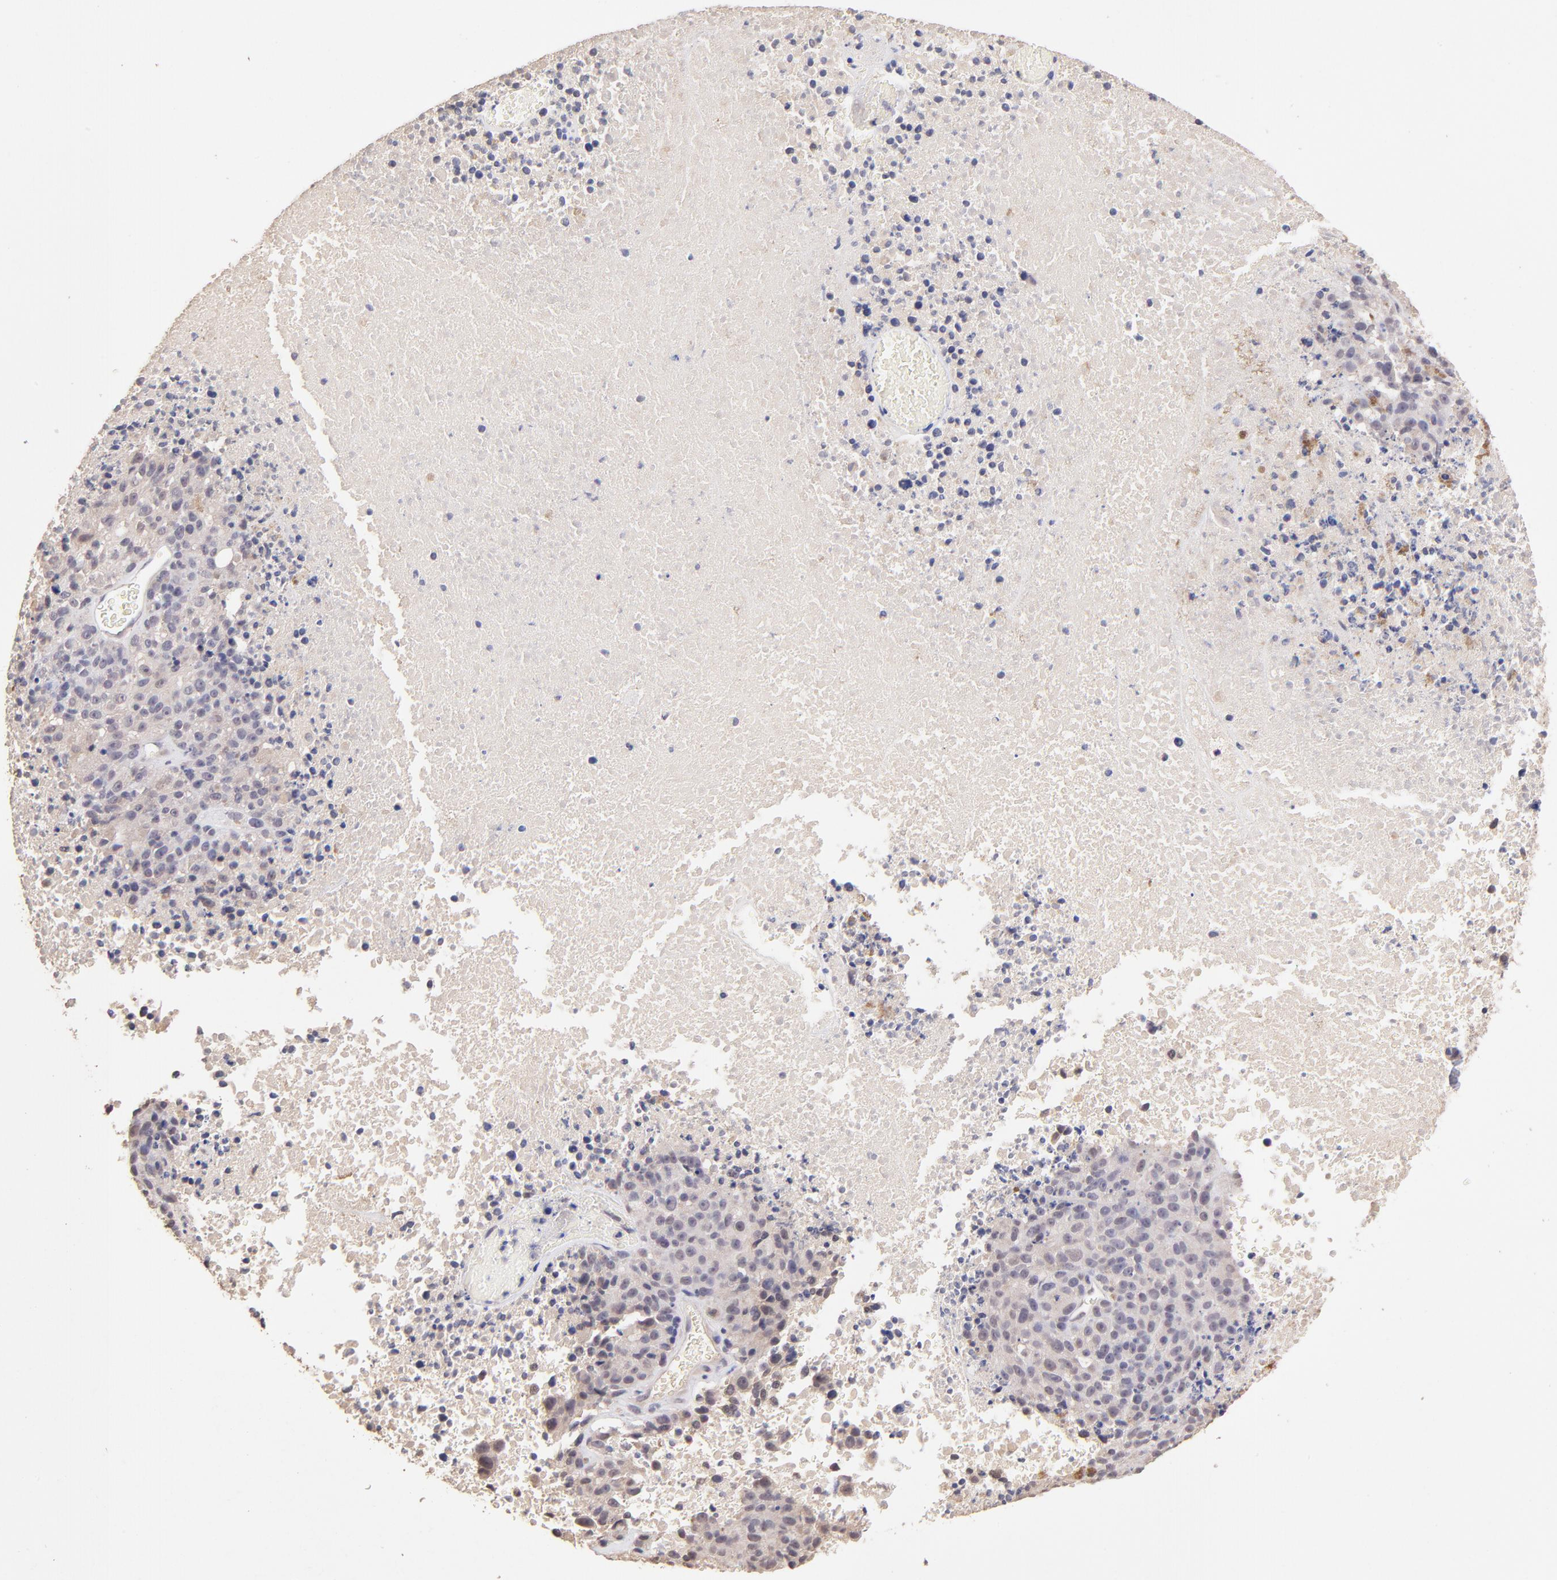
{"staining": {"intensity": "negative", "quantity": "none", "location": "none"}, "tissue": "melanoma", "cell_type": "Tumor cells", "image_type": "cancer", "snomed": [{"axis": "morphology", "description": "Malignant melanoma, Metastatic site"}, {"axis": "topography", "description": "Cerebral cortex"}], "caption": "This is an immunohistochemistry photomicrograph of melanoma. There is no expression in tumor cells.", "gene": "RNASEL", "patient": {"sex": "female", "age": 52}}